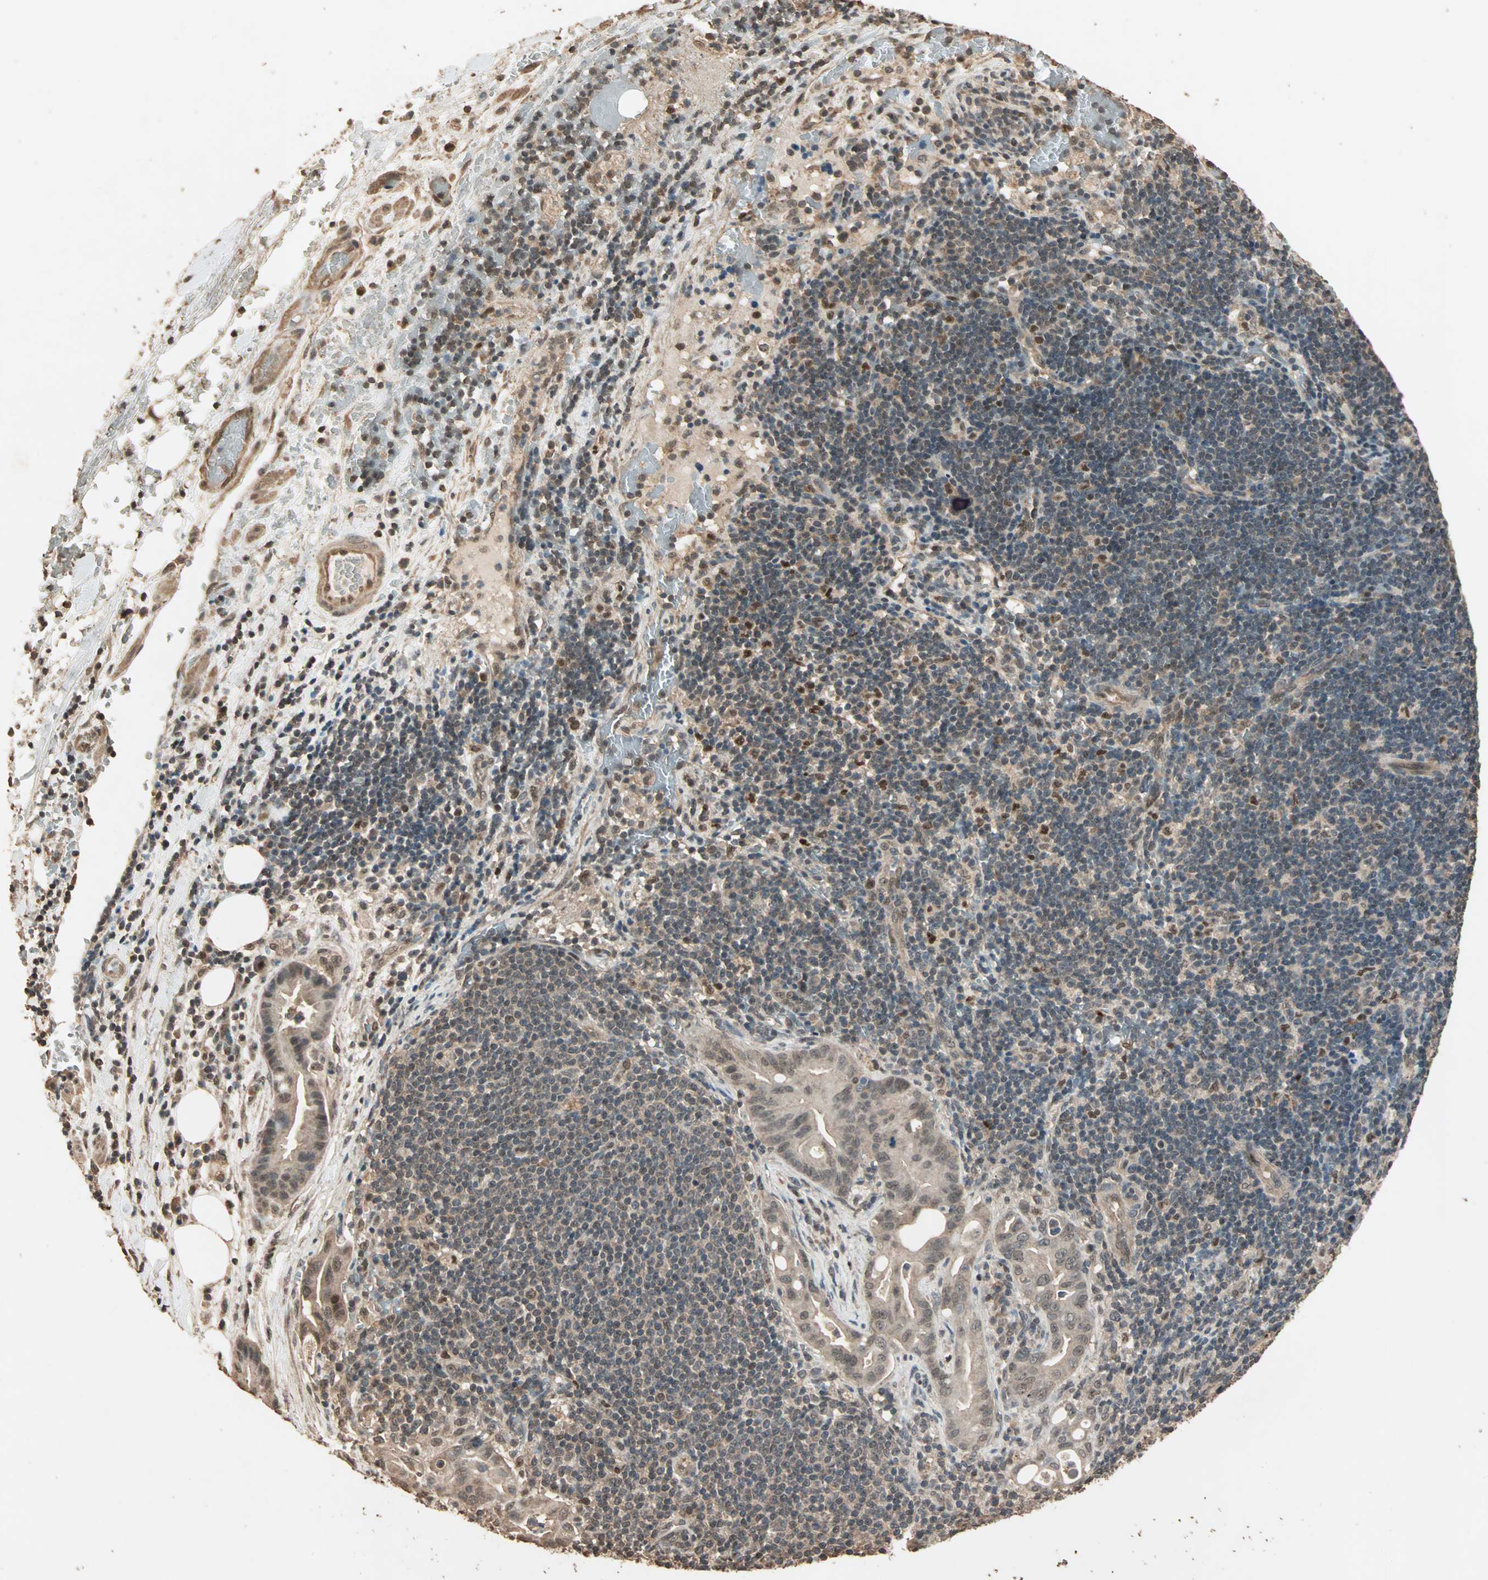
{"staining": {"intensity": "moderate", "quantity": ">75%", "location": "cytoplasmic/membranous,nuclear"}, "tissue": "liver cancer", "cell_type": "Tumor cells", "image_type": "cancer", "snomed": [{"axis": "morphology", "description": "Cholangiocarcinoma"}, {"axis": "topography", "description": "Liver"}], "caption": "Protein staining exhibits moderate cytoplasmic/membranous and nuclear positivity in about >75% of tumor cells in cholangiocarcinoma (liver).", "gene": "ZBTB33", "patient": {"sex": "female", "age": 68}}